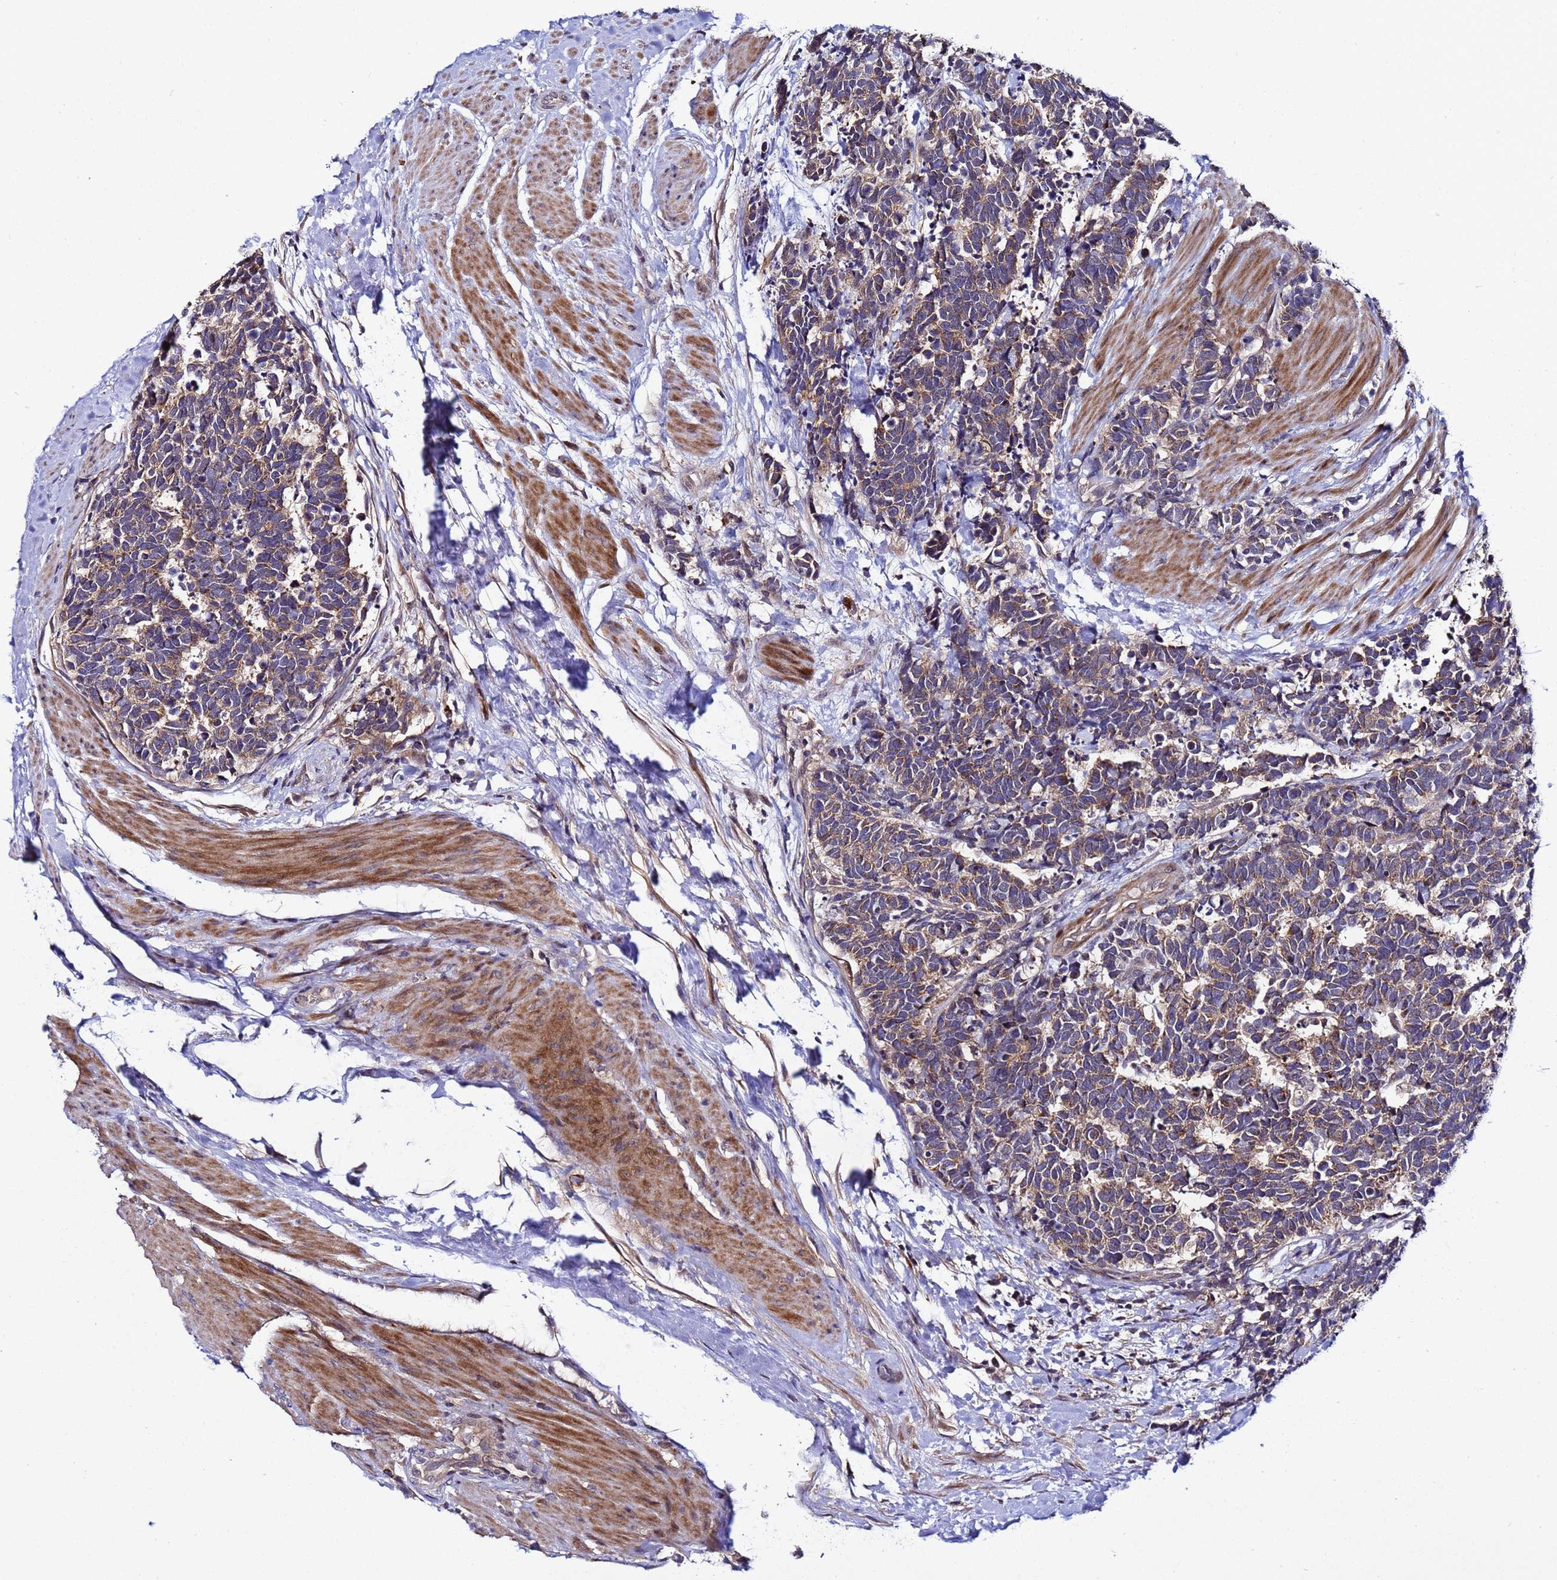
{"staining": {"intensity": "moderate", "quantity": ">75%", "location": "cytoplasmic/membranous"}, "tissue": "carcinoid", "cell_type": "Tumor cells", "image_type": "cancer", "snomed": [{"axis": "morphology", "description": "Carcinoma, NOS"}, {"axis": "morphology", "description": "Carcinoid, malignant, NOS"}, {"axis": "topography", "description": "Prostate"}], "caption": "There is medium levels of moderate cytoplasmic/membranous positivity in tumor cells of carcinoid, as demonstrated by immunohistochemical staining (brown color).", "gene": "PLXDC2", "patient": {"sex": "male", "age": 57}}